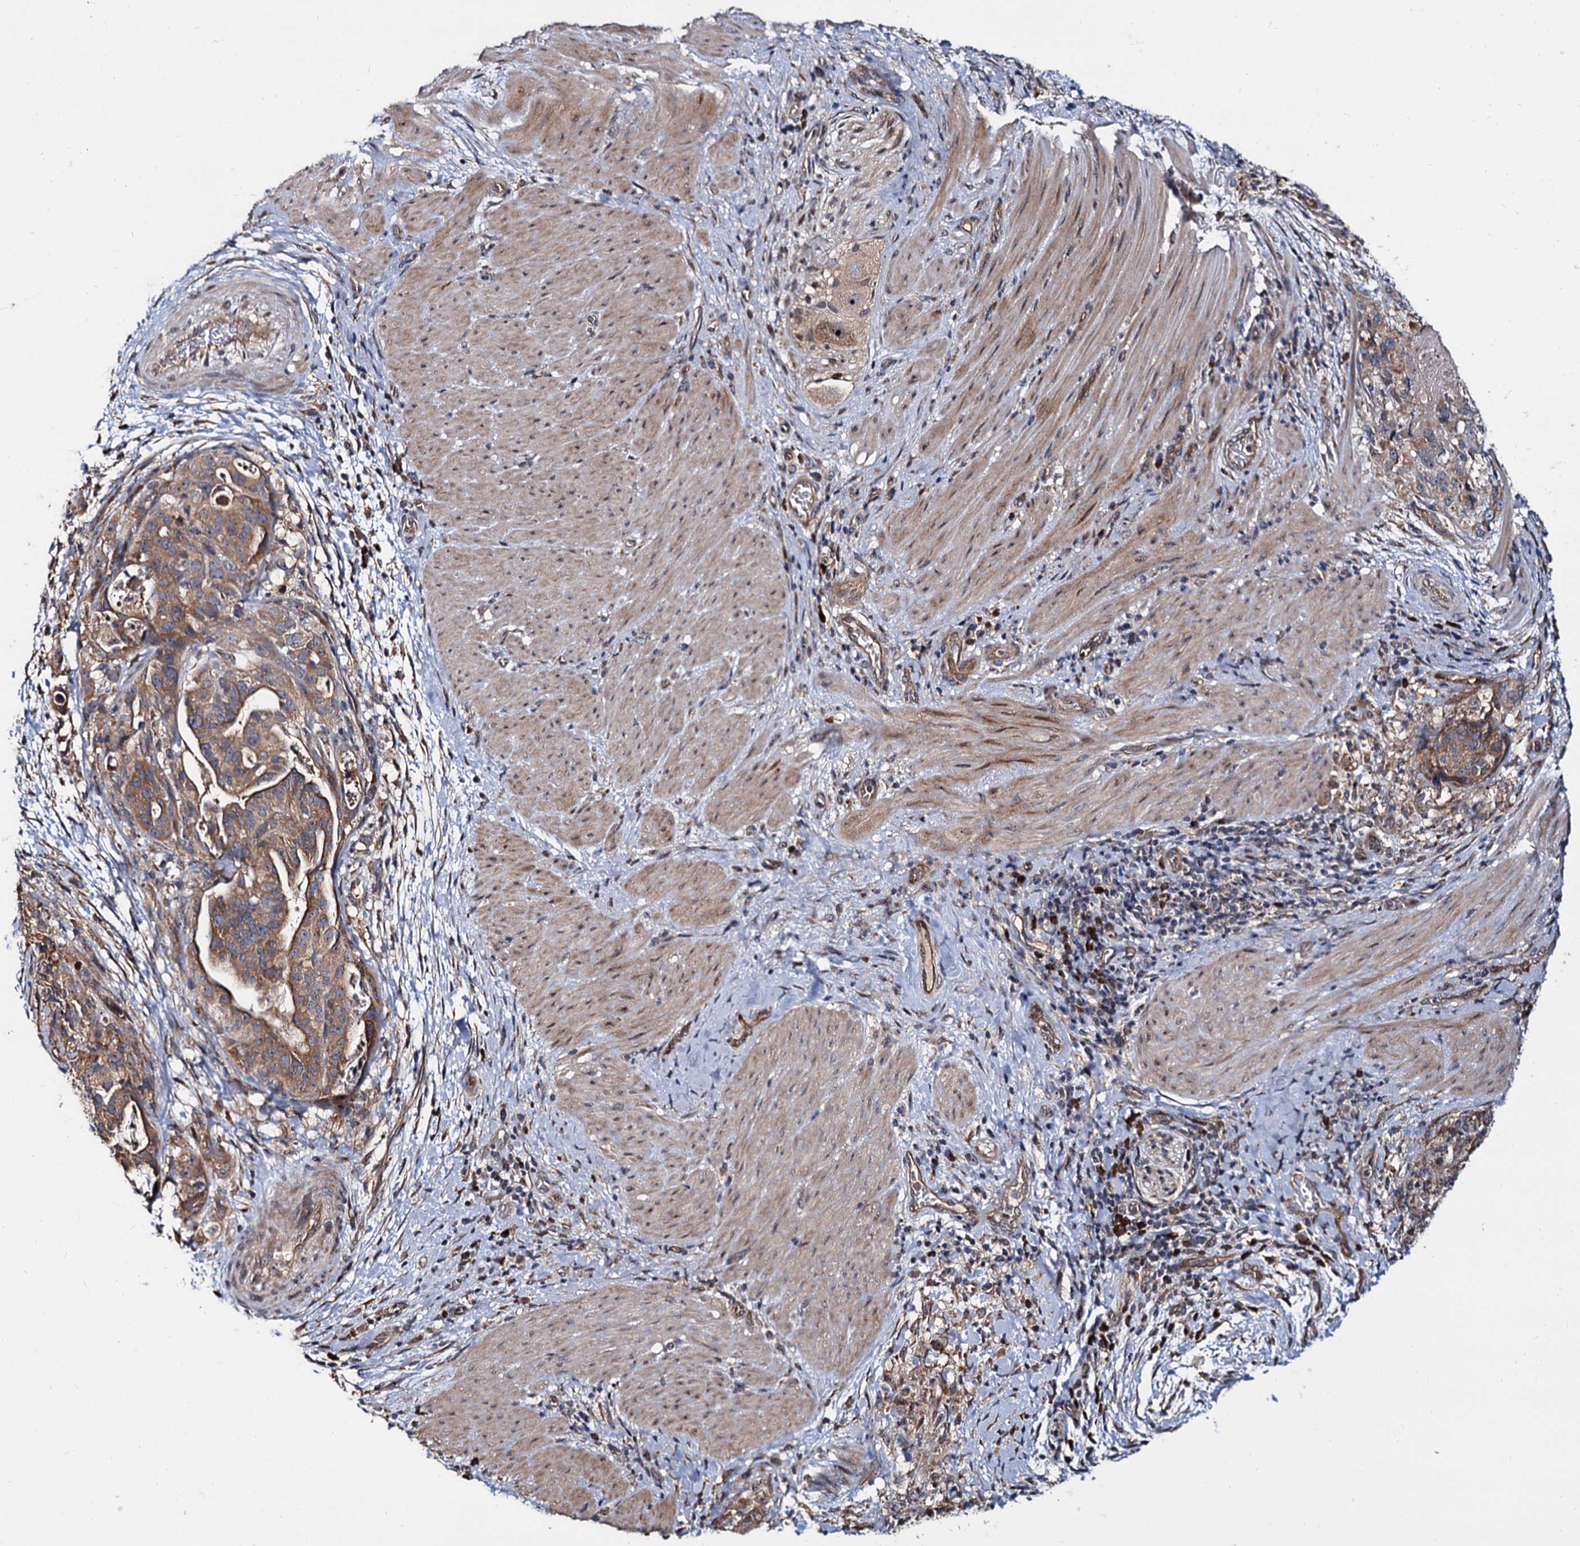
{"staining": {"intensity": "moderate", "quantity": ">75%", "location": "cytoplasmic/membranous"}, "tissue": "stomach cancer", "cell_type": "Tumor cells", "image_type": "cancer", "snomed": [{"axis": "morphology", "description": "Adenocarcinoma, NOS"}, {"axis": "topography", "description": "Stomach"}], "caption": "Immunohistochemical staining of stomach adenocarcinoma exhibits medium levels of moderate cytoplasmic/membranous protein expression in approximately >75% of tumor cells. (Stains: DAB (3,3'-diaminobenzidine) in brown, nuclei in blue, Microscopy: brightfield microscopy at high magnification).", "gene": "WWC3", "patient": {"sex": "male", "age": 48}}